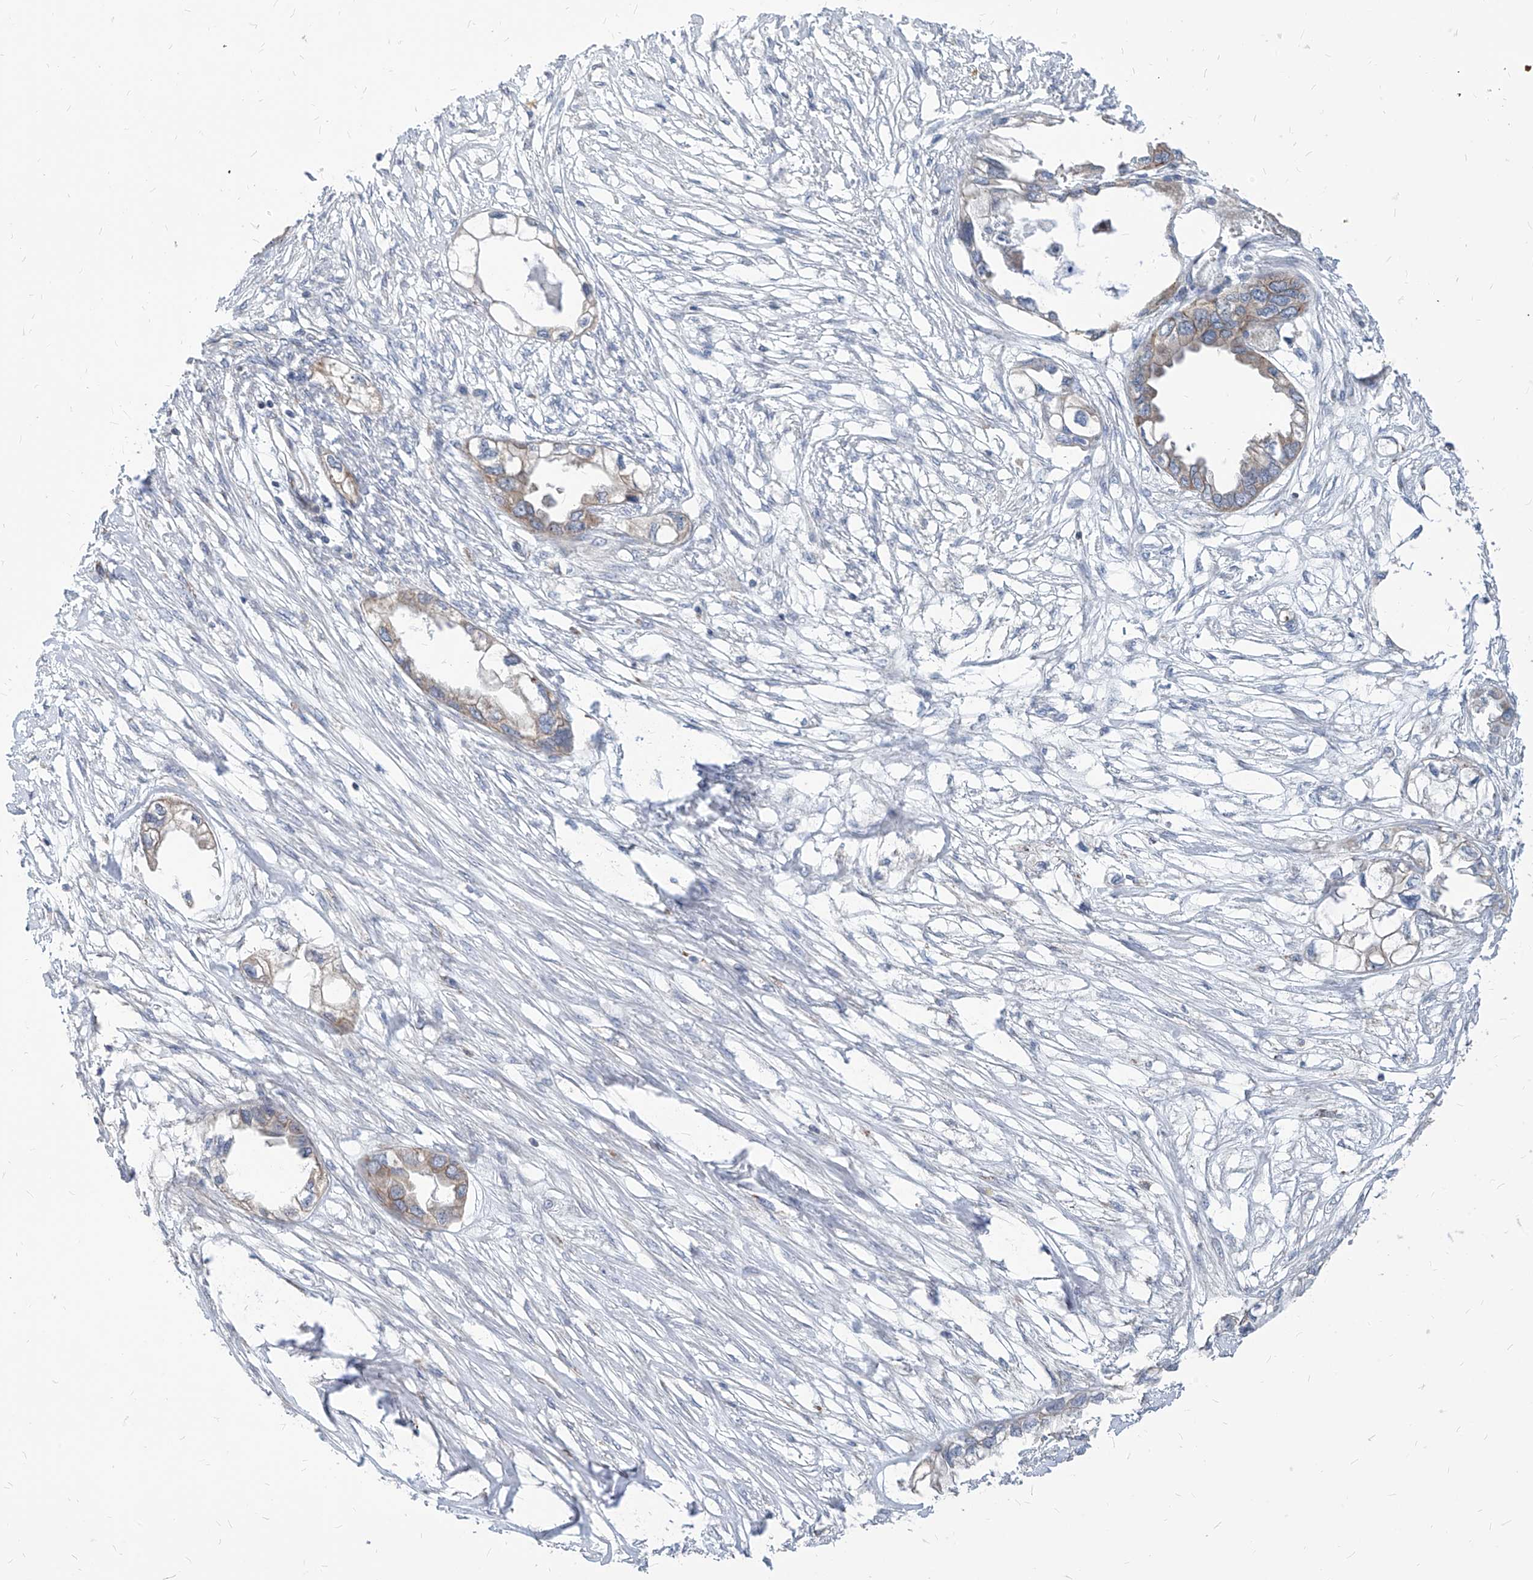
{"staining": {"intensity": "weak", "quantity": ">75%", "location": "cytoplasmic/membranous"}, "tissue": "endometrial cancer", "cell_type": "Tumor cells", "image_type": "cancer", "snomed": [{"axis": "morphology", "description": "Adenocarcinoma, NOS"}, {"axis": "morphology", "description": "Adenocarcinoma, metastatic, NOS"}, {"axis": "topography", "description": "Adipose tissue"}, {"axis": "topography", "description": "Endometrium"}], "caption": "DAB immunohistochemical staining of human metastatic adenocarcinoma (endometrial) shows weak cytoplasmic/membranous protein staining in approximately >75% of tumor cells. Using DAB (brown) and hematoxylin (blue) stains, captured at high magnification using brightfield microscopy.", "gene": "AGPS", "patient": {"sex": "female", "age": 67}}